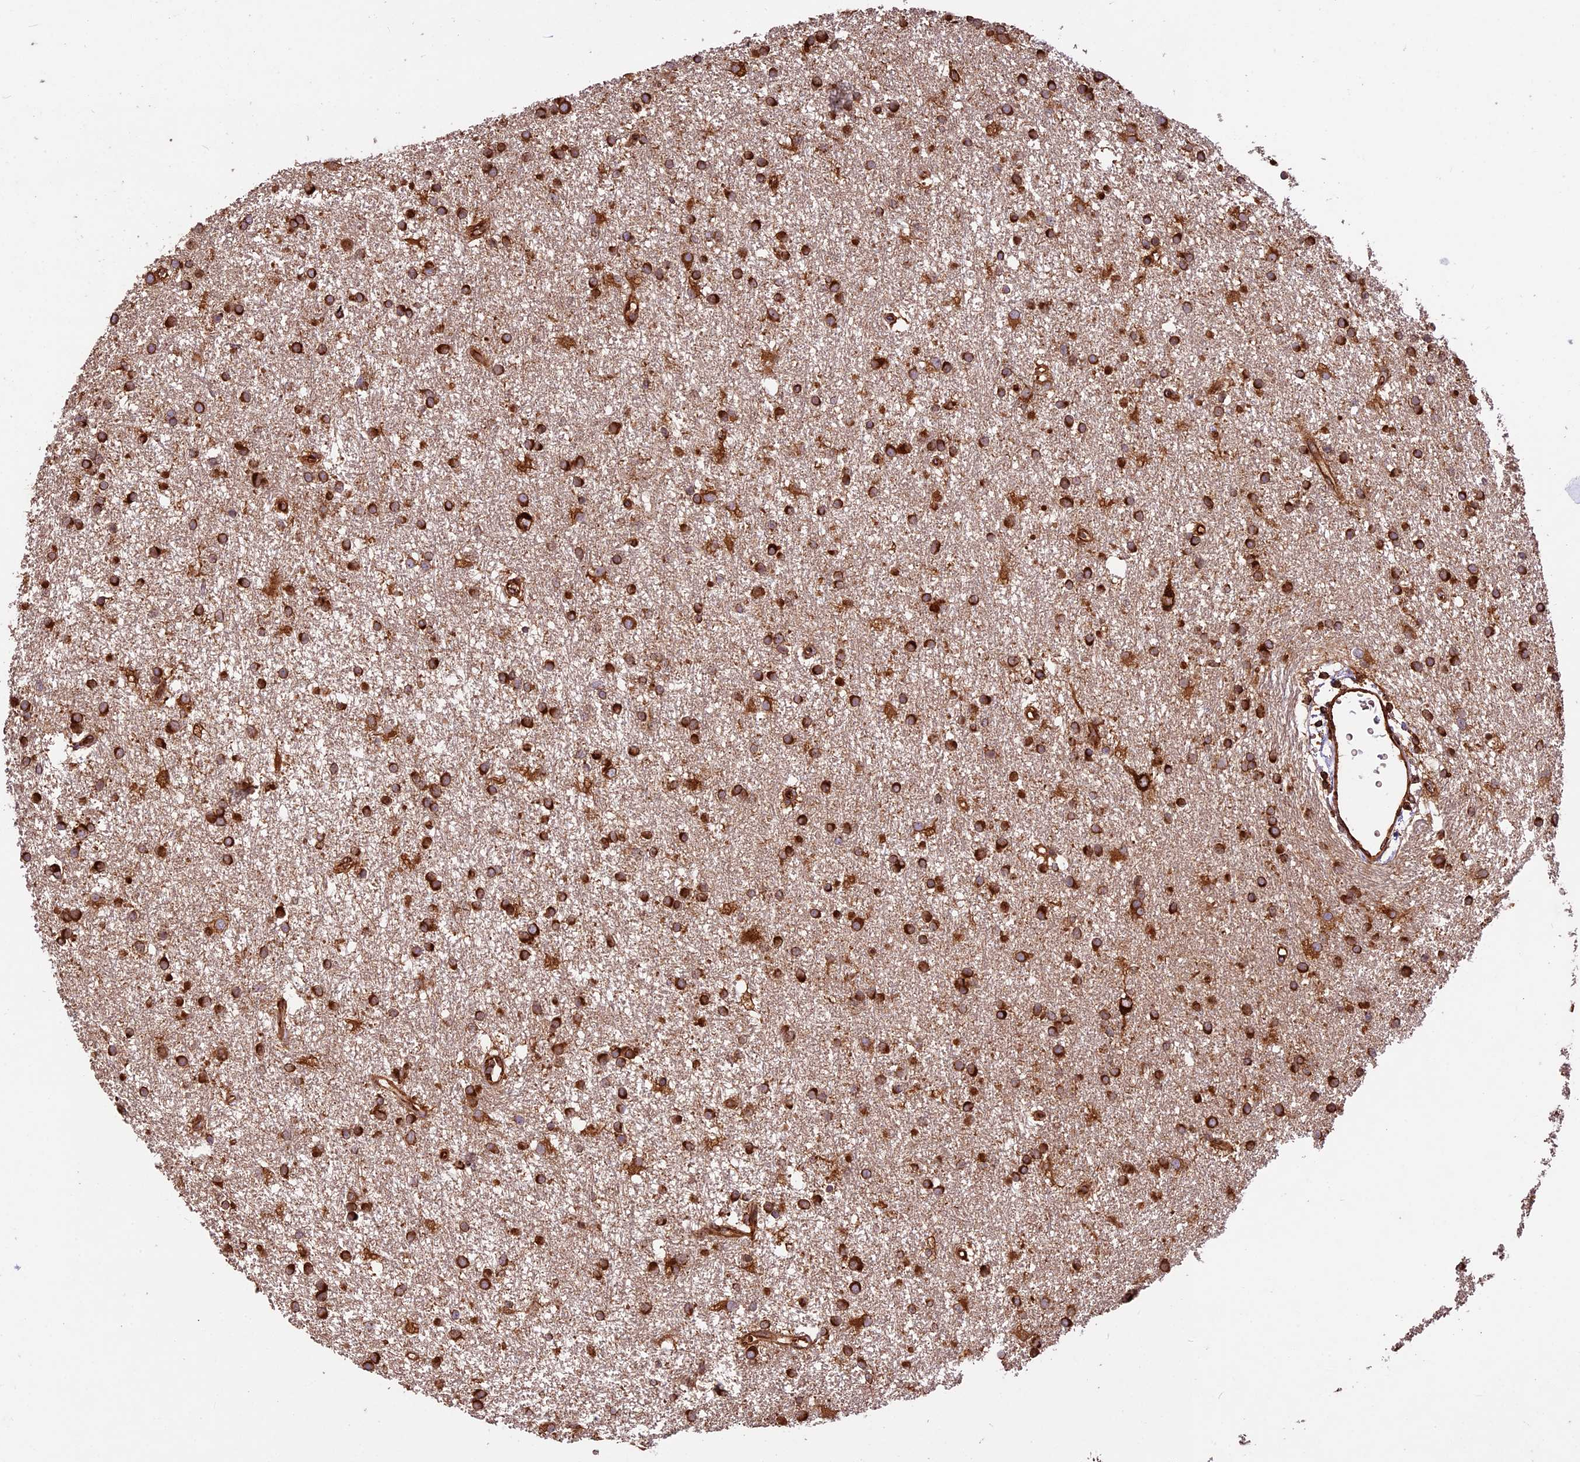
{"staining": {"intensity": "strong", "quantity": ">75%", "location": "cytoplasmic/membranous"}, "tissue": "glioma", "cell_type": "Tumor cells", "image_type": "cancer", "snomed": [{"axis": "morphology", "description": "Glioma, malignant, High grade"}, {"axis": "topography", "description": "Brain"}], "caption": "An image of malignant glioma (high-grade) stained for a protein shows strong cytoplasmic/membranous brown staining in tumor cells.", "gene": "KARS1", "patient": {"sex": "male", "age": 77}}